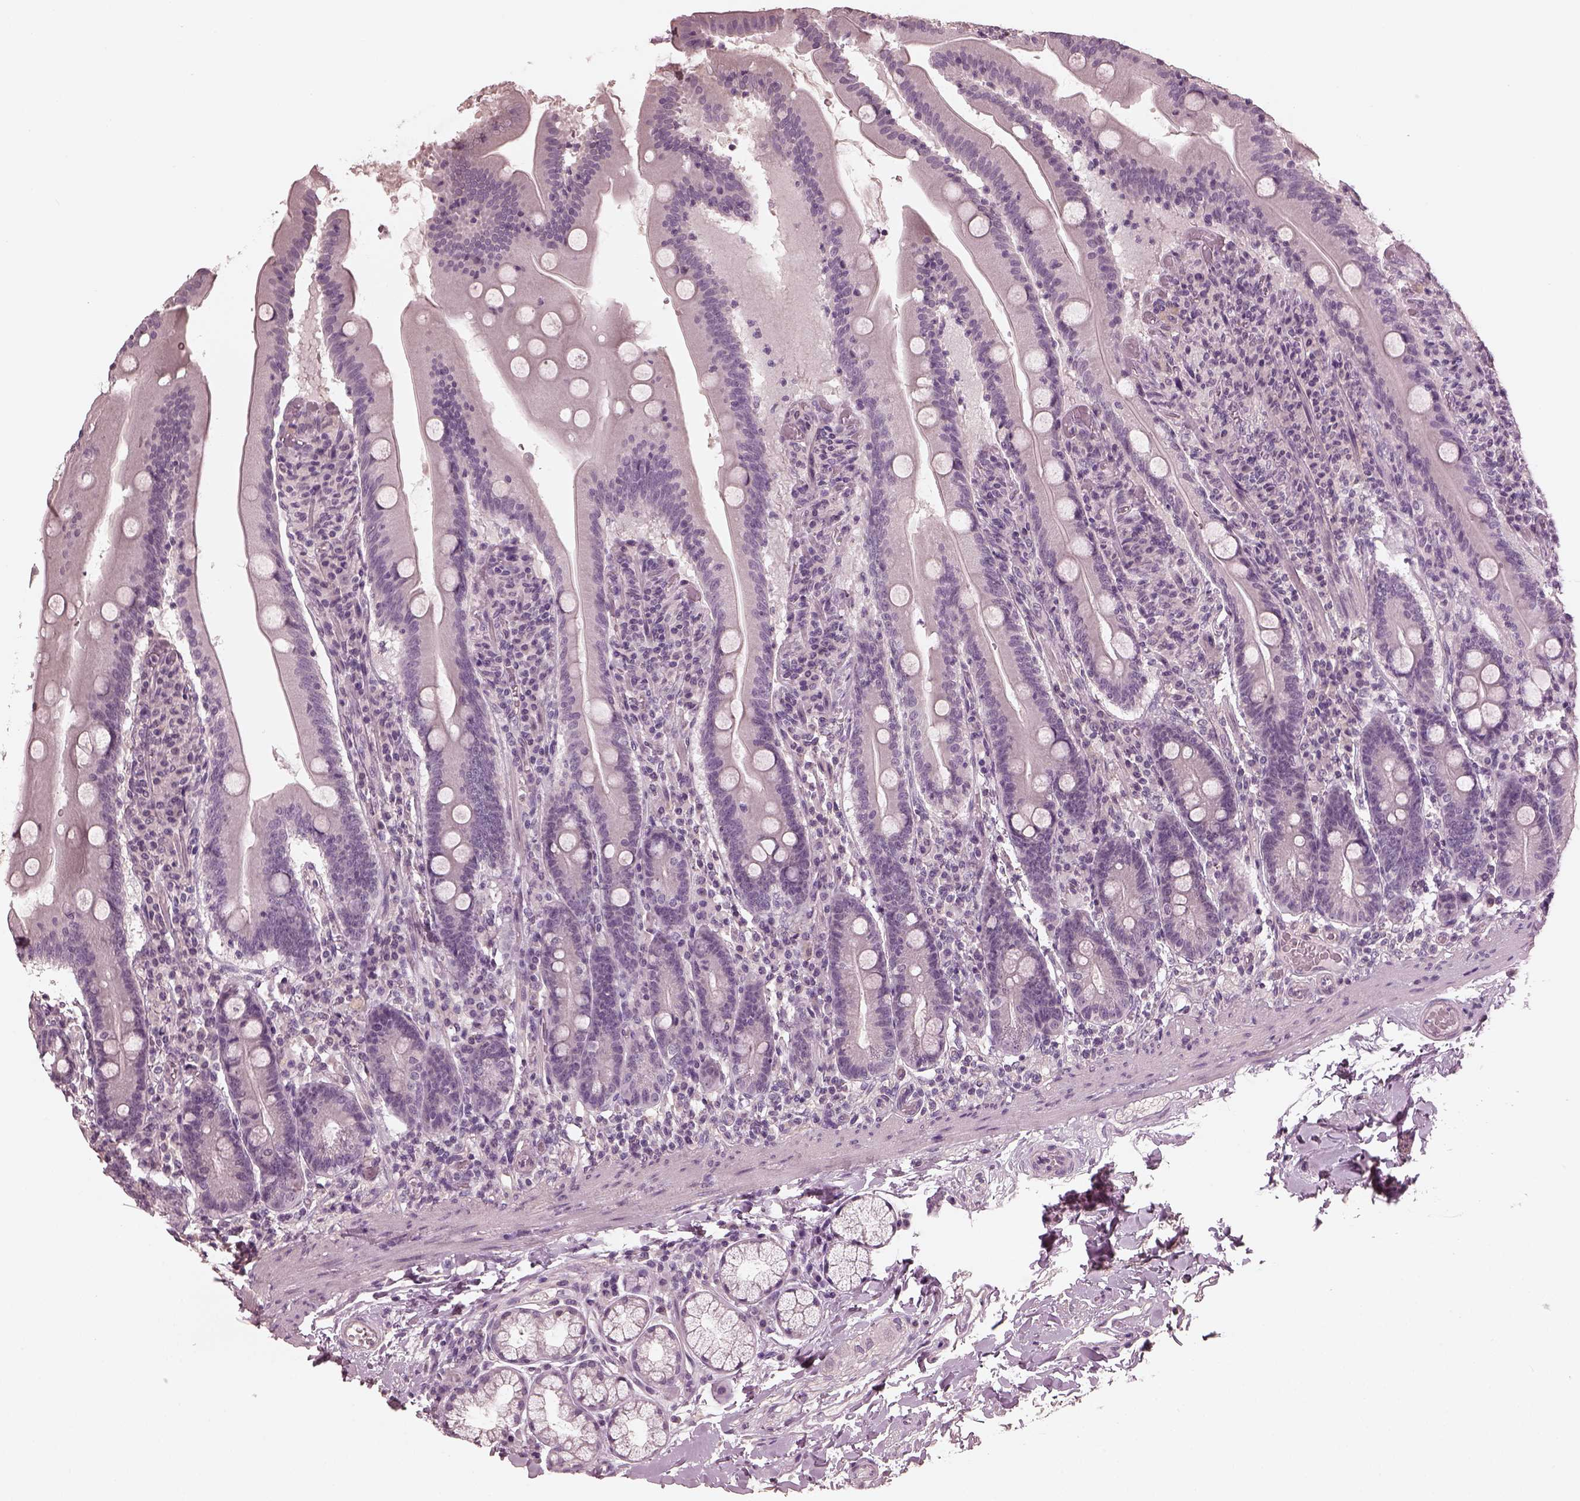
{"staining": {"intensity": "negative", "quantity": "none", "location": "none"}, "tissue": "small intestine", "cell_type": "Glandular cells", "image_type": "normal", "snomed": [{"axis": "morphology", "description": "Normal tissue, NOS"}, {"axis": "topography", "description": "Small intestine"}], "caption": "The histopathology image shows no staining of glandular cells in normal small intestine.", "gene": "OPTC", "patient": {"sex": "male", "age": 37}}